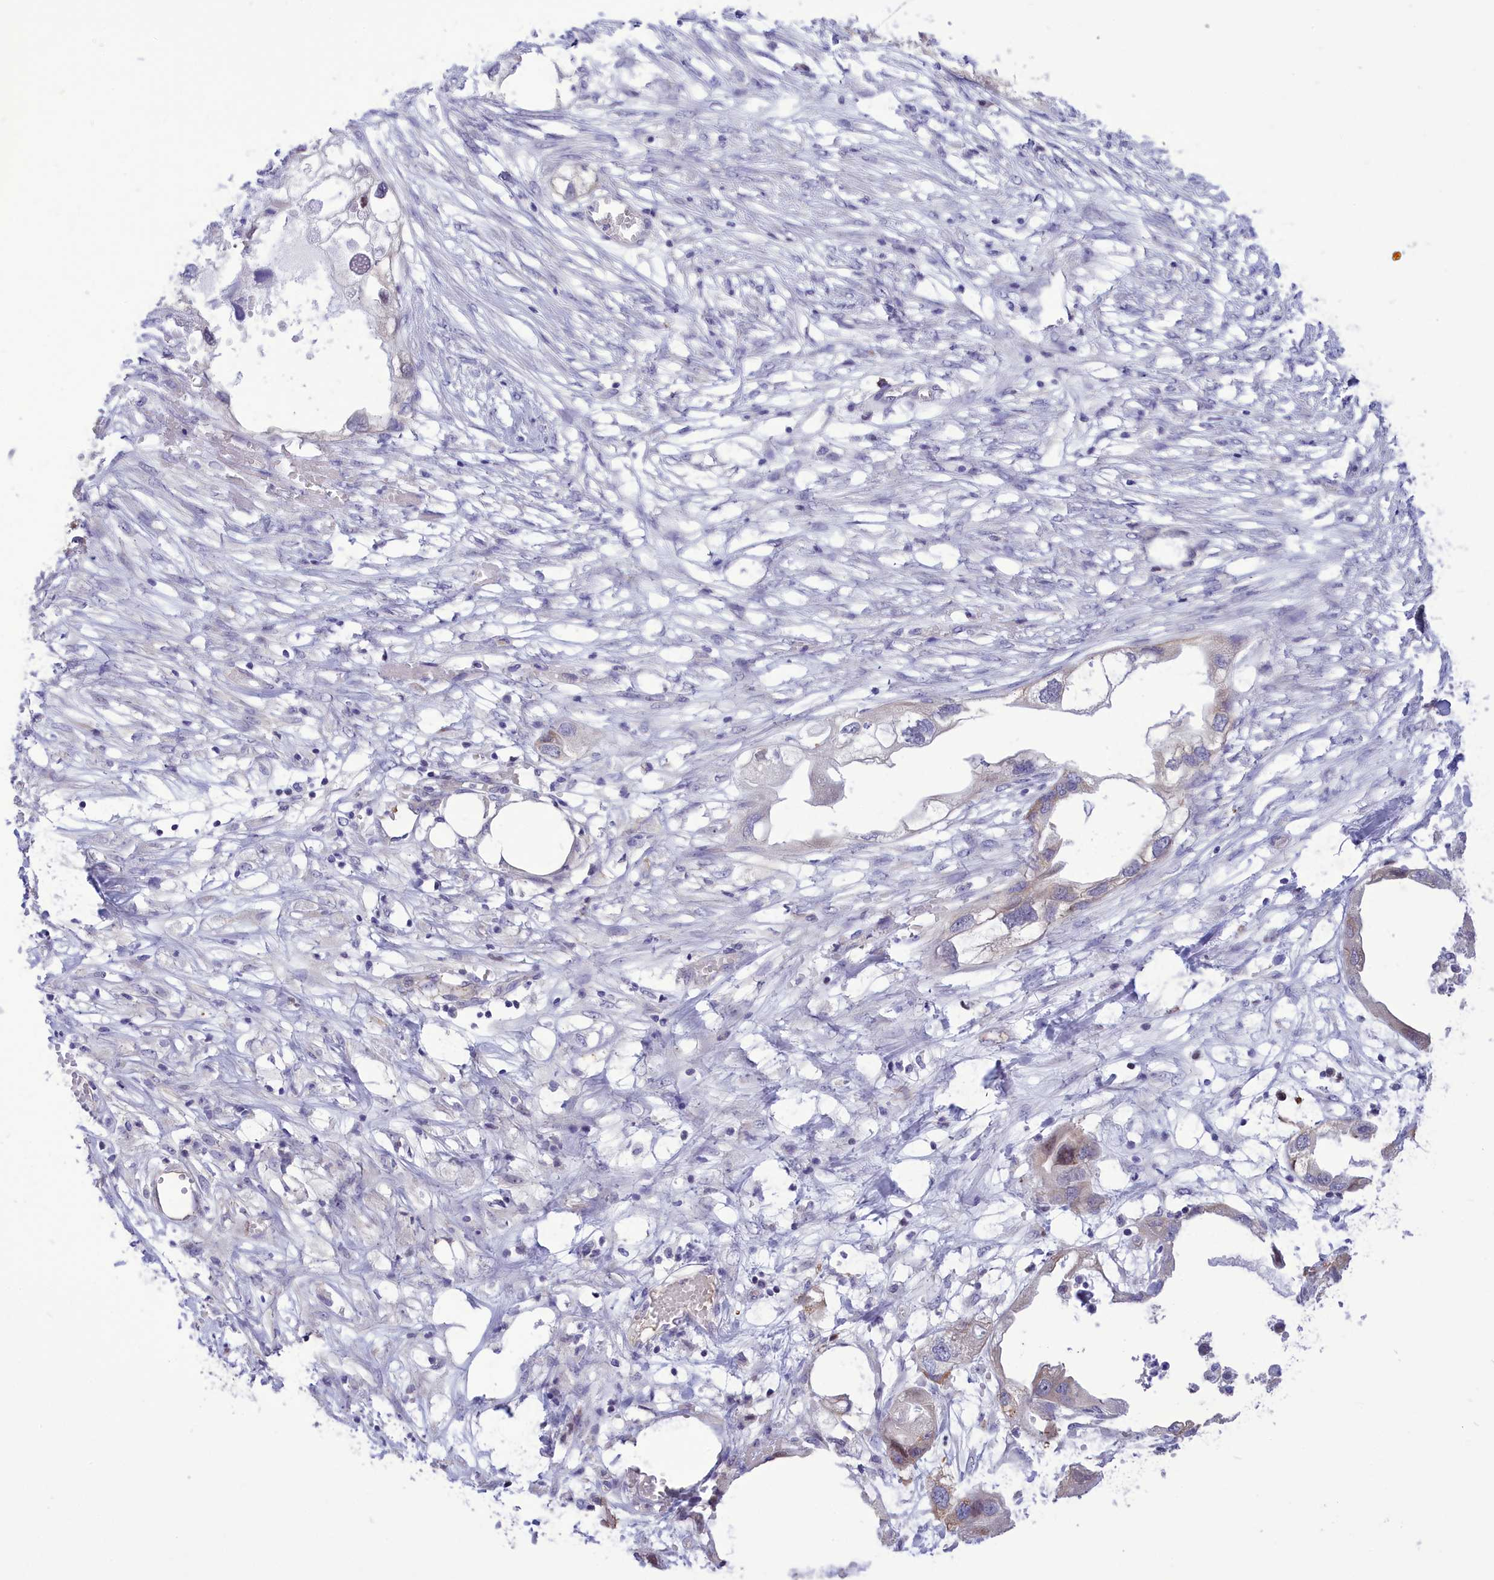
{"staining": {"intensity": "weak", "quantity": "25%-75%", "location": "cytoplasmic/membranous"}, "tissue": "endometrial cancer", "cell_type": "Tumor cells", "image_type": "cancer", "snomed": [{"axis": "morphology", "description": "Adenocarcinoma, NOS"}, {"axis": "morphology", "description": "Adenocarcinoma, metastatic, NOS"}, {"axis": "topography", "description": "Adipose tissue"}, {"axis": "topography", "description": "Endometrium"}], "caption": "A photomicrograph of human endometrial cancer (metastatic adenocarcinoma) stained for a protein shows weak cytoplasmic/membranous brown staining in tumor cells.", "gene": "DCAF16", "patient": {"sex": "female", "age": 67}}